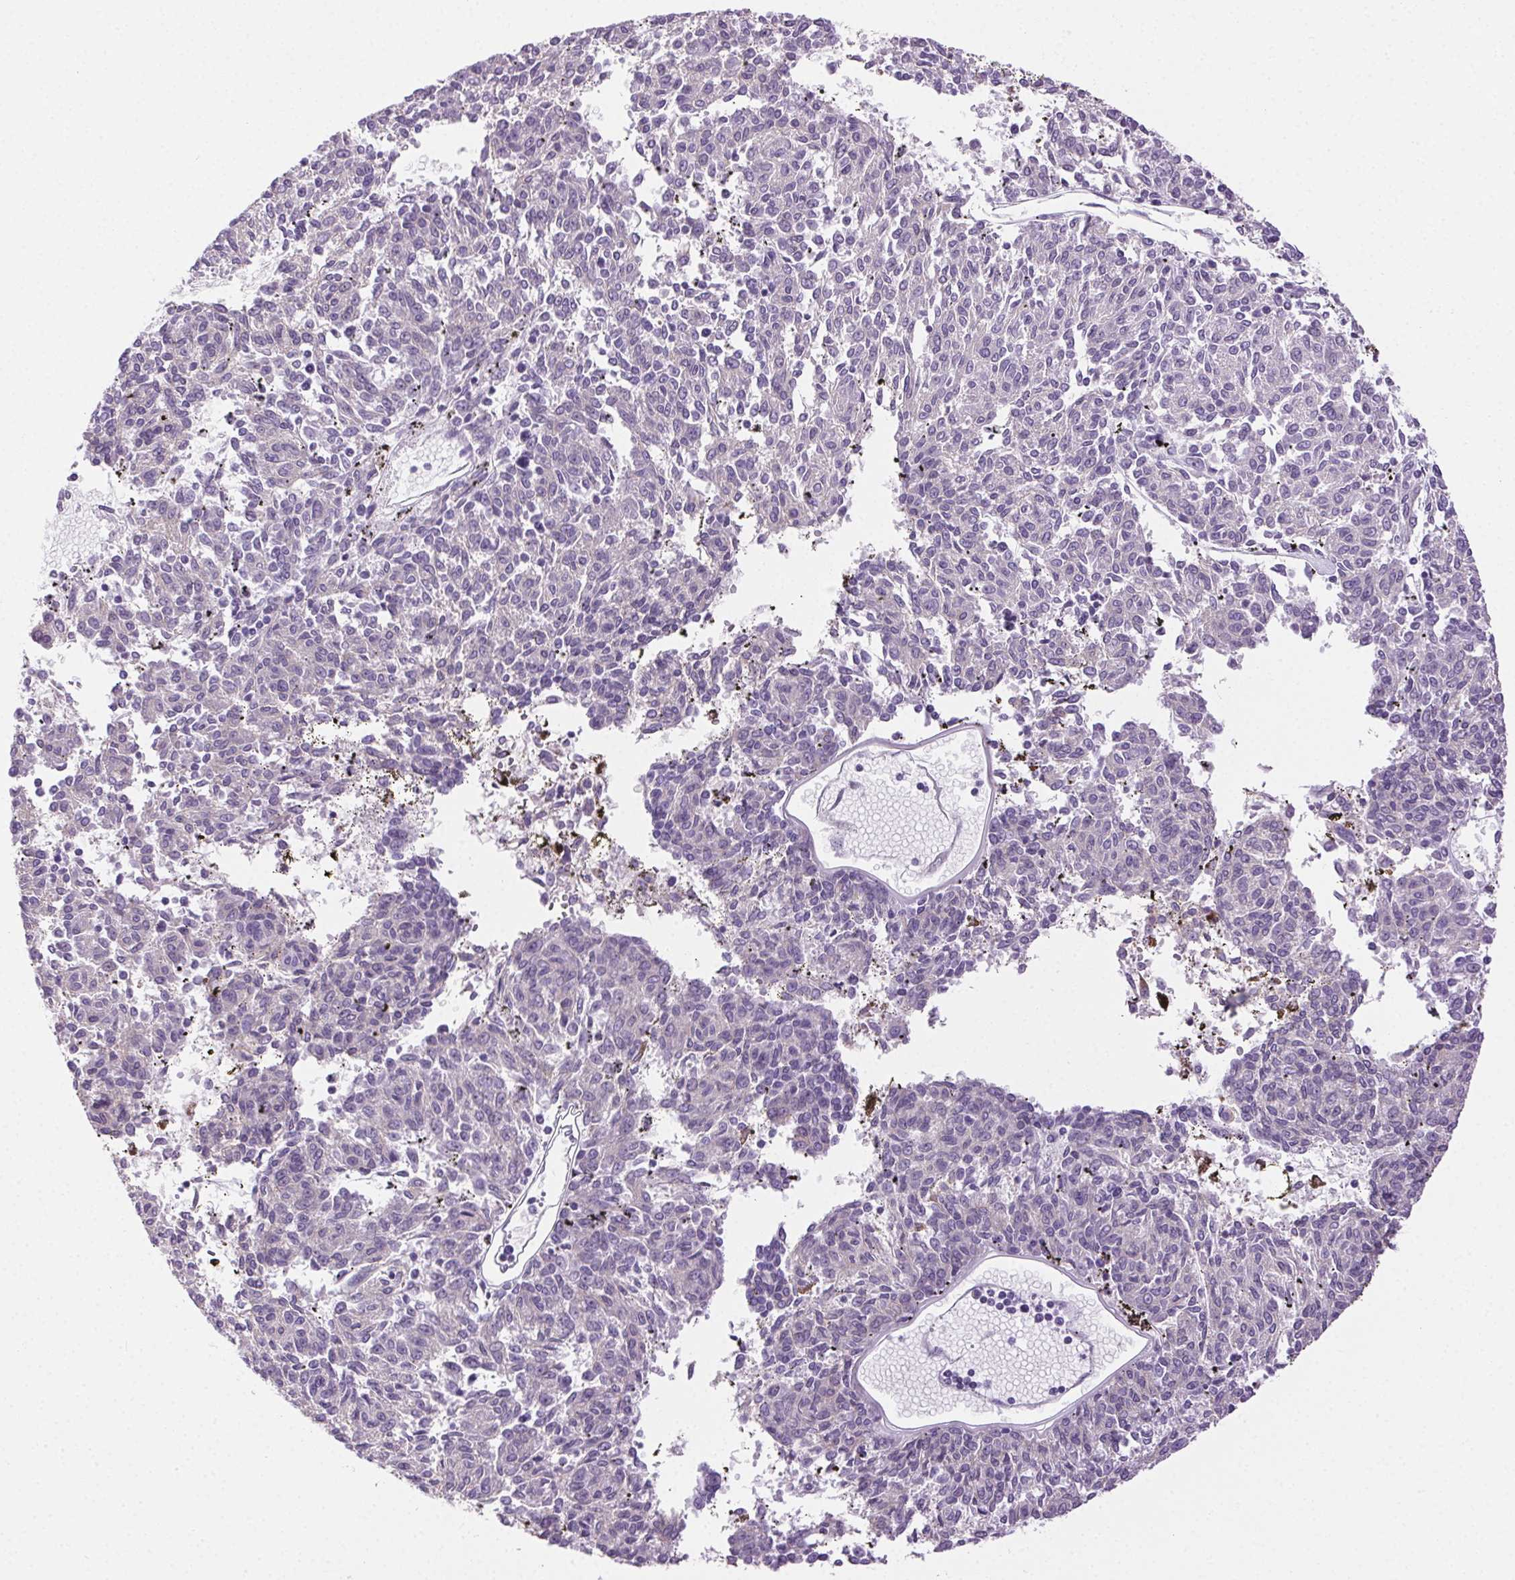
{"staining": {"intensity": "negative", "quantity": "none", "location": "none"}, "tissue": "melanoma", "cell_type": "Tumor cells", "image_type": "cancer", "snomed": [{"axis": "morphology", "description": "Malignant melanoma, NOS"}, {"axis": "topography", "description": "Skin"}], "caption": "This is an immunohistochemistry photomicrograph of melanoma. There is no expression in tumor cells.", "gene": "CLDN10", "patient": {"sex": "female", "age": 72}}